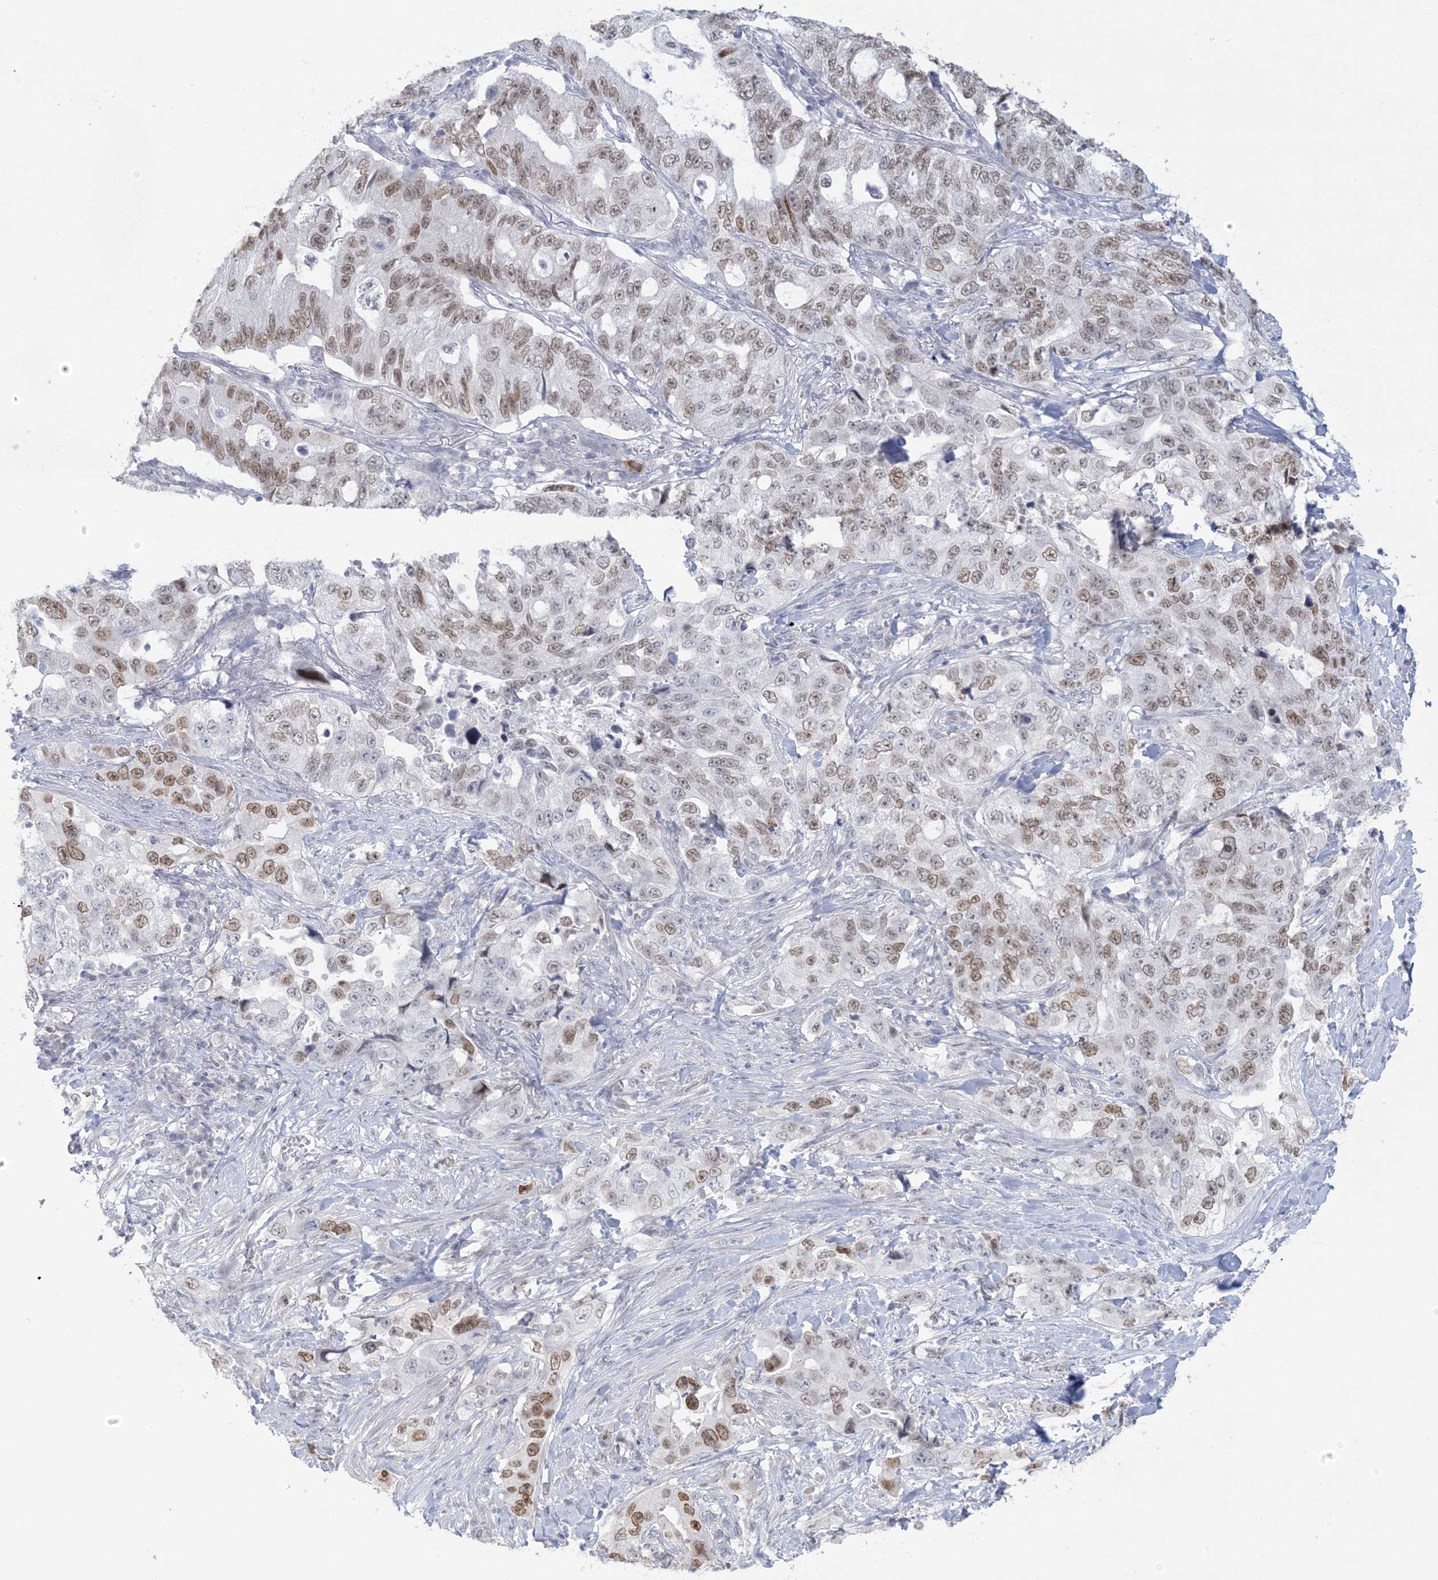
{"staining": {"intensity": "moderate", "quantity": ">75%", "location": "nuclear"}, "tissue": "lung cancer", "cell_type": "Tumor cells", "image_type": "cancer", "snomed": [{"axis": "morphology", "description": "Adenocarcinoma, NOS"}, {"axis": "topography", "description": "Lung"}], "caption": "A micrograph of adenocarcinoma (lung) stained for a protein shows moderate nuclear brown staining in tumor cells.", "gene": "HOMEZ", "patient": {"sex": "female", "age": 51}}